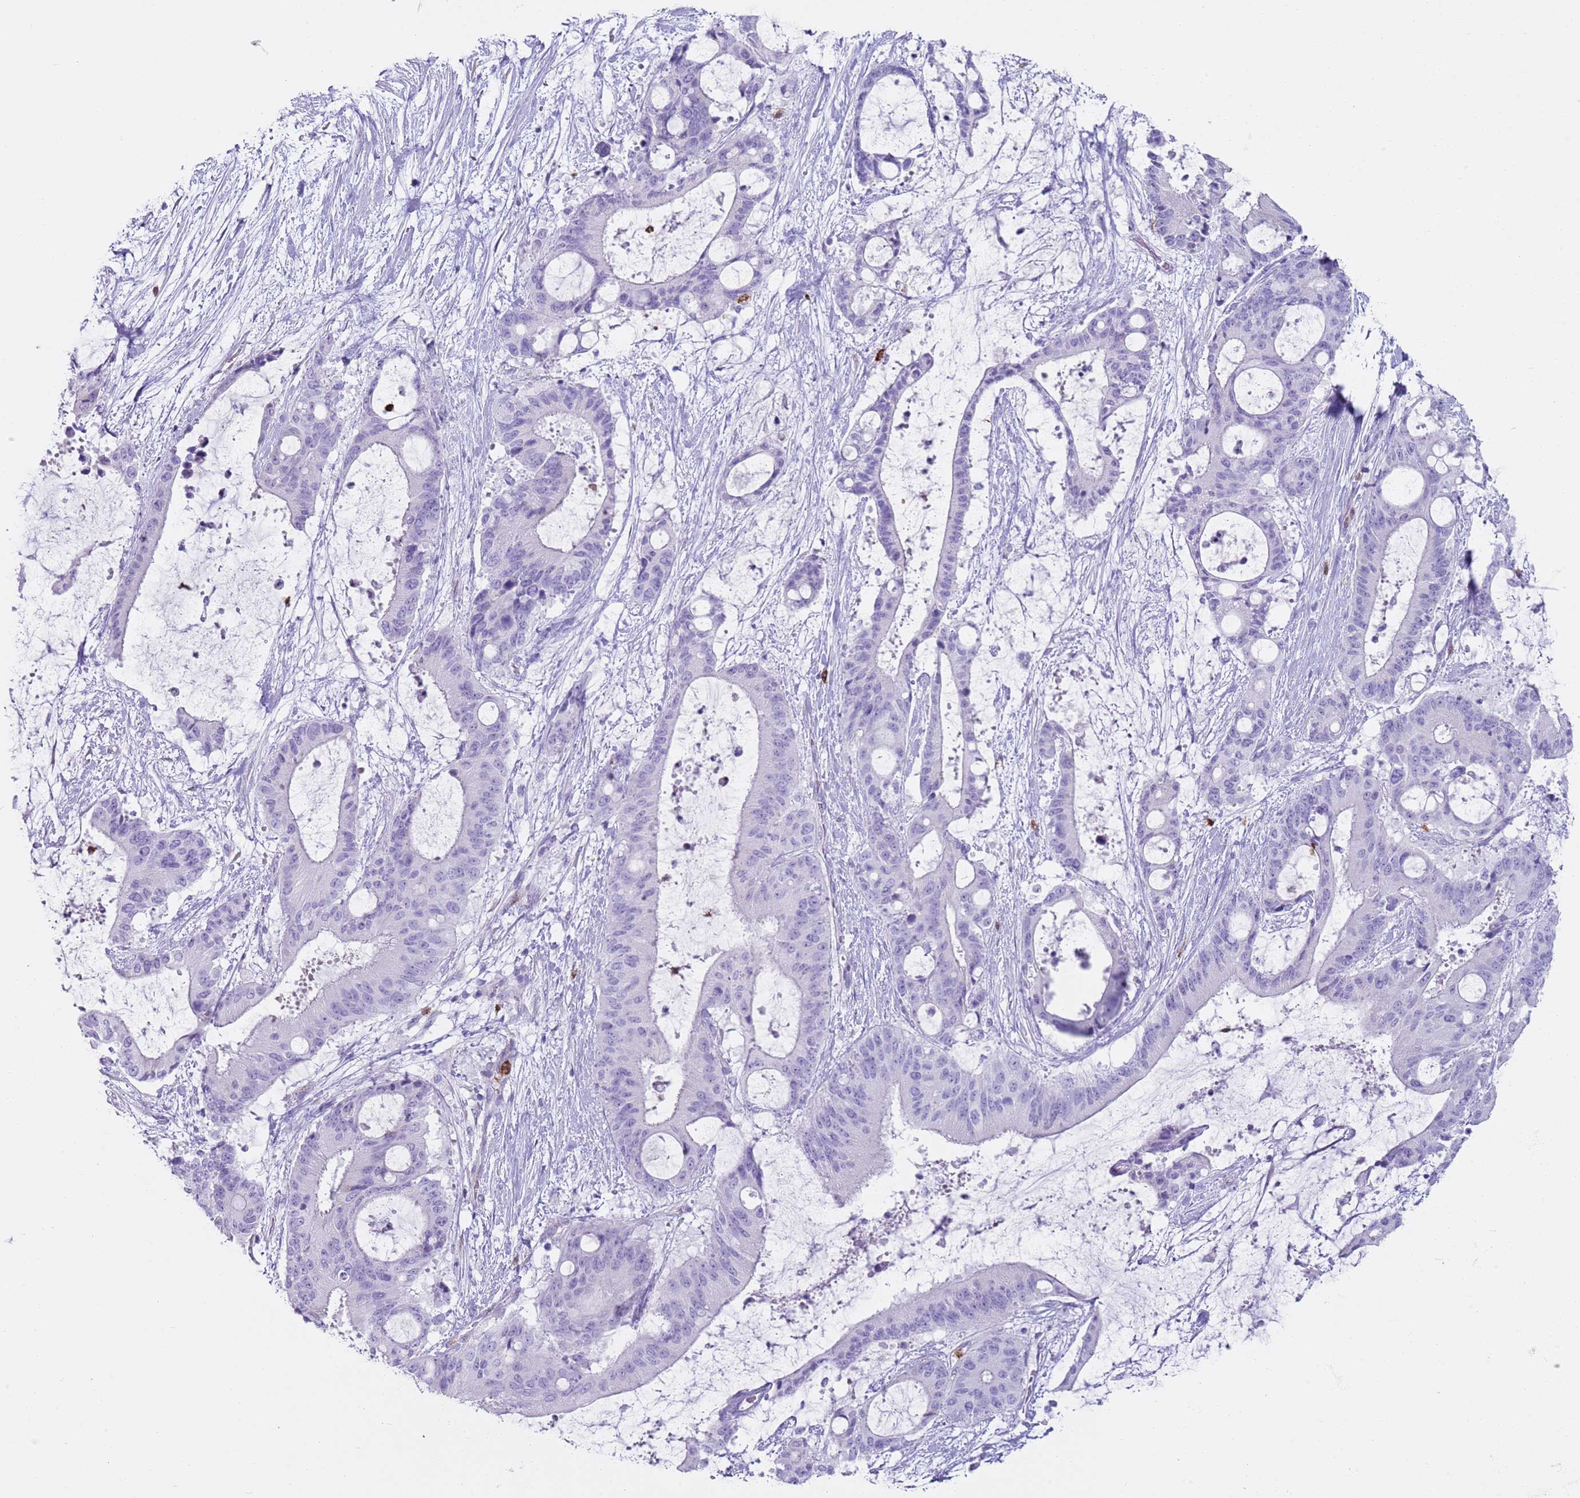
{"staining": {"intensity": "negative", "quantity": "none", "location": "none"}, "tissue": "liver cancer", "cell_type": "Tumor cells", "image_type": "cancer", "snomed": [{"axis": "morphology", "description": "Normal tissue, NOS"}, {"axis": "morphology", "description": "Cholangiocarcinoma"}, {"axis": "topography", "description": "Liver"}, {"axis": "topography", "description": "Peripheral nerve tissue"}], "caption": "This is an immunohistochemistry histopathology image of liver cancer (cholangiocarcinoma). There is no expression in tumor cells.", "gene": "CD177", "patient": {"sex": "female", "age": 73}}